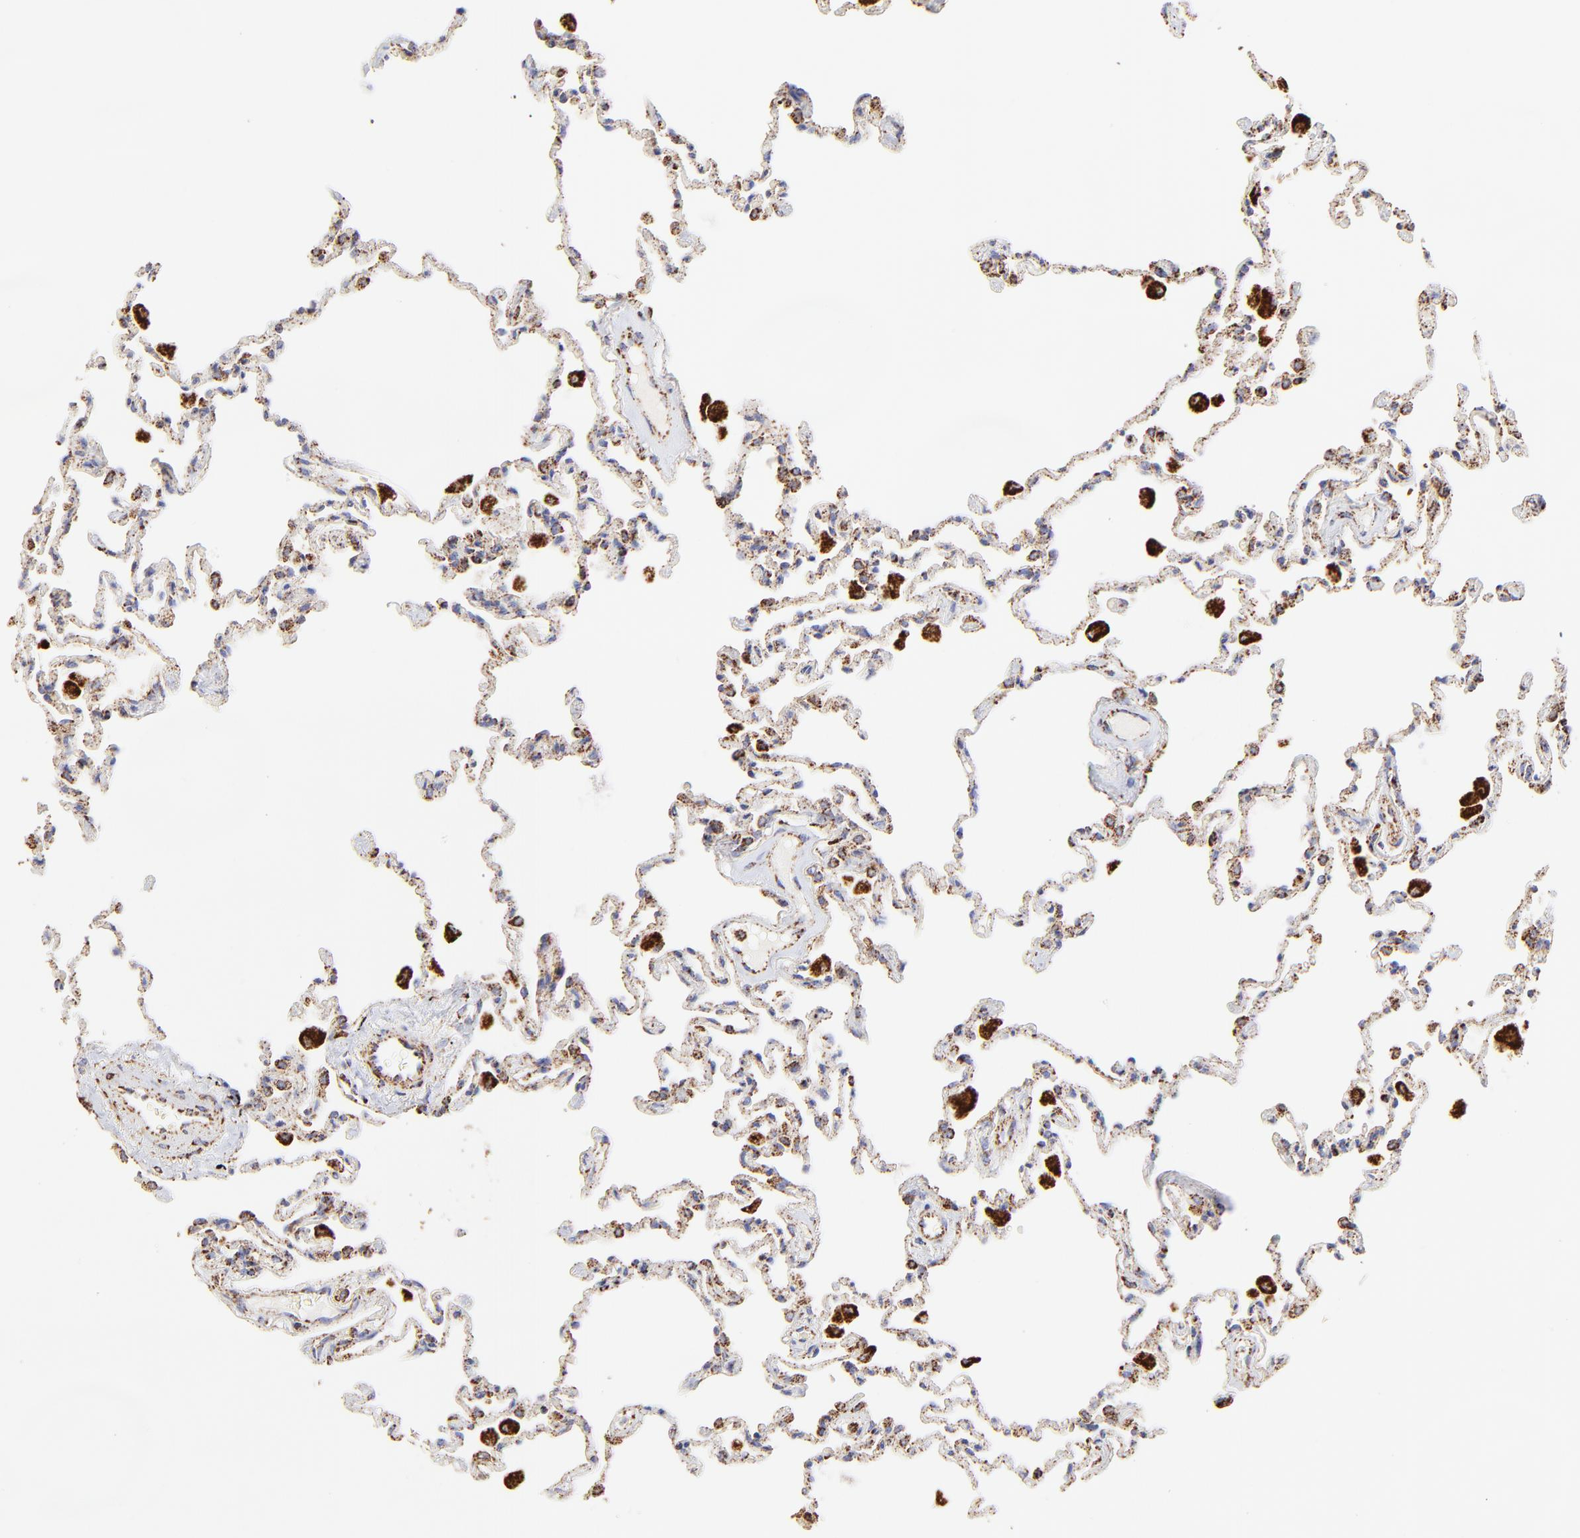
{"staining": {"intensity": "weak", "quantity": "25%-75%", "location": "cytoplasmic/membranous"}, "tissue": "lung", "cell_type": "Alveolar cells", "image_type": "normal", "snomed": [{"axis": "morphology", "description": "Normal tissue, NOS"}, {"axis": "topography", "description": "Lung"}], "caption": "Immunohistochemical staining of benign lung exhibits 25%-75% levels of weak cytoplasmic/membranous protein staining in approximately 25%-75% of alveolar cells.", "gene": "ECH1", "patient": {"sex": "male", "age": 59}}